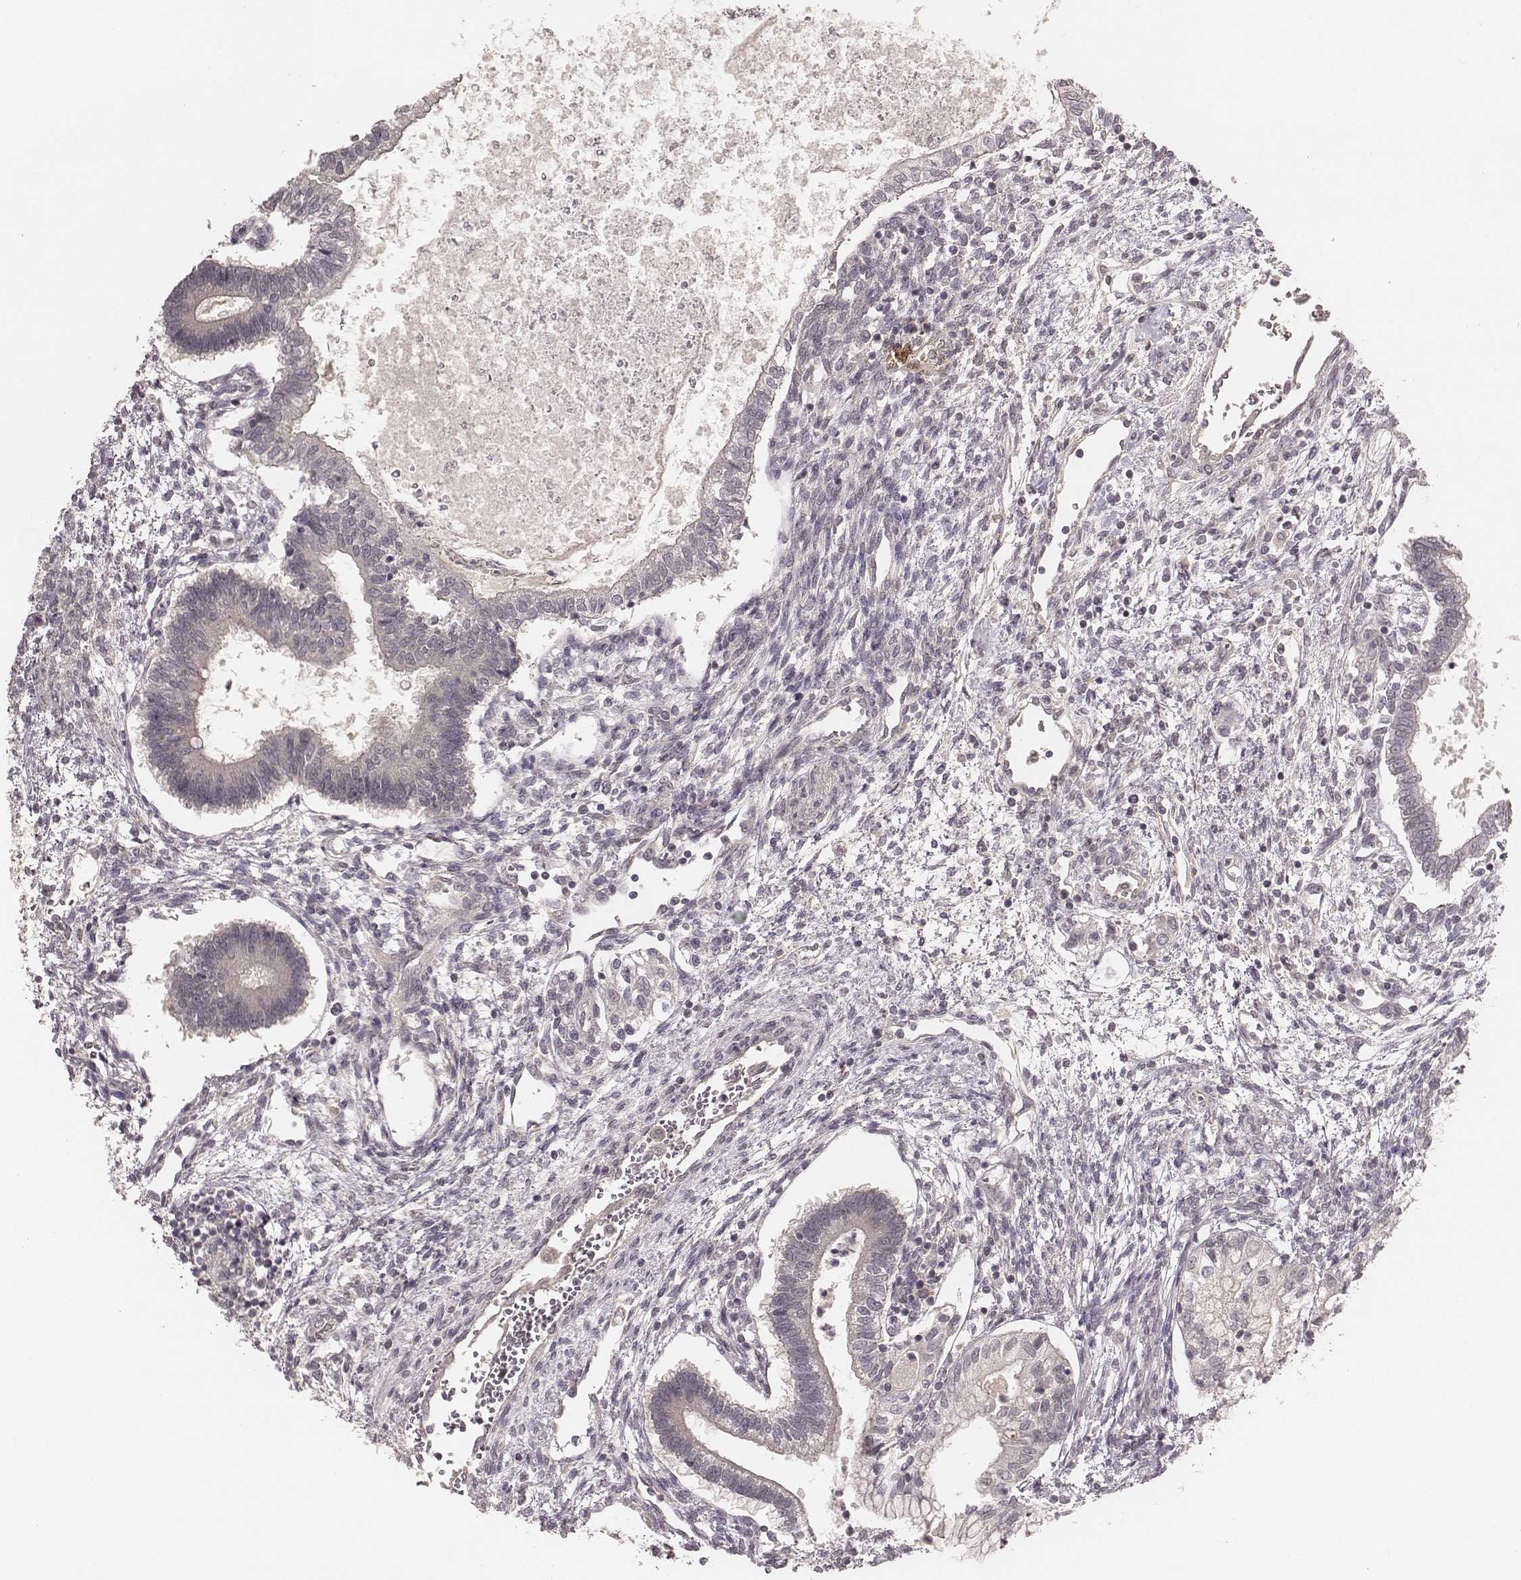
{"staining": {"intensity": "negative", "quantity": "none", "location": "none"}, "tissue": "testis cancer", "cell_type": "Tumor cells", "image_type": "cancer", "snomed": [{"axis": "morphology", "description": "Carcinoma, Embryonal, NOS"}, {"axis": "topography", "description": "Testis"}], "caption": "An image of testis embryonal carcinoma stained for a protein reveals no brown staining in tumor cells.", "gene": "LY6K", "patient": {"sex": "male", "age": 37}}